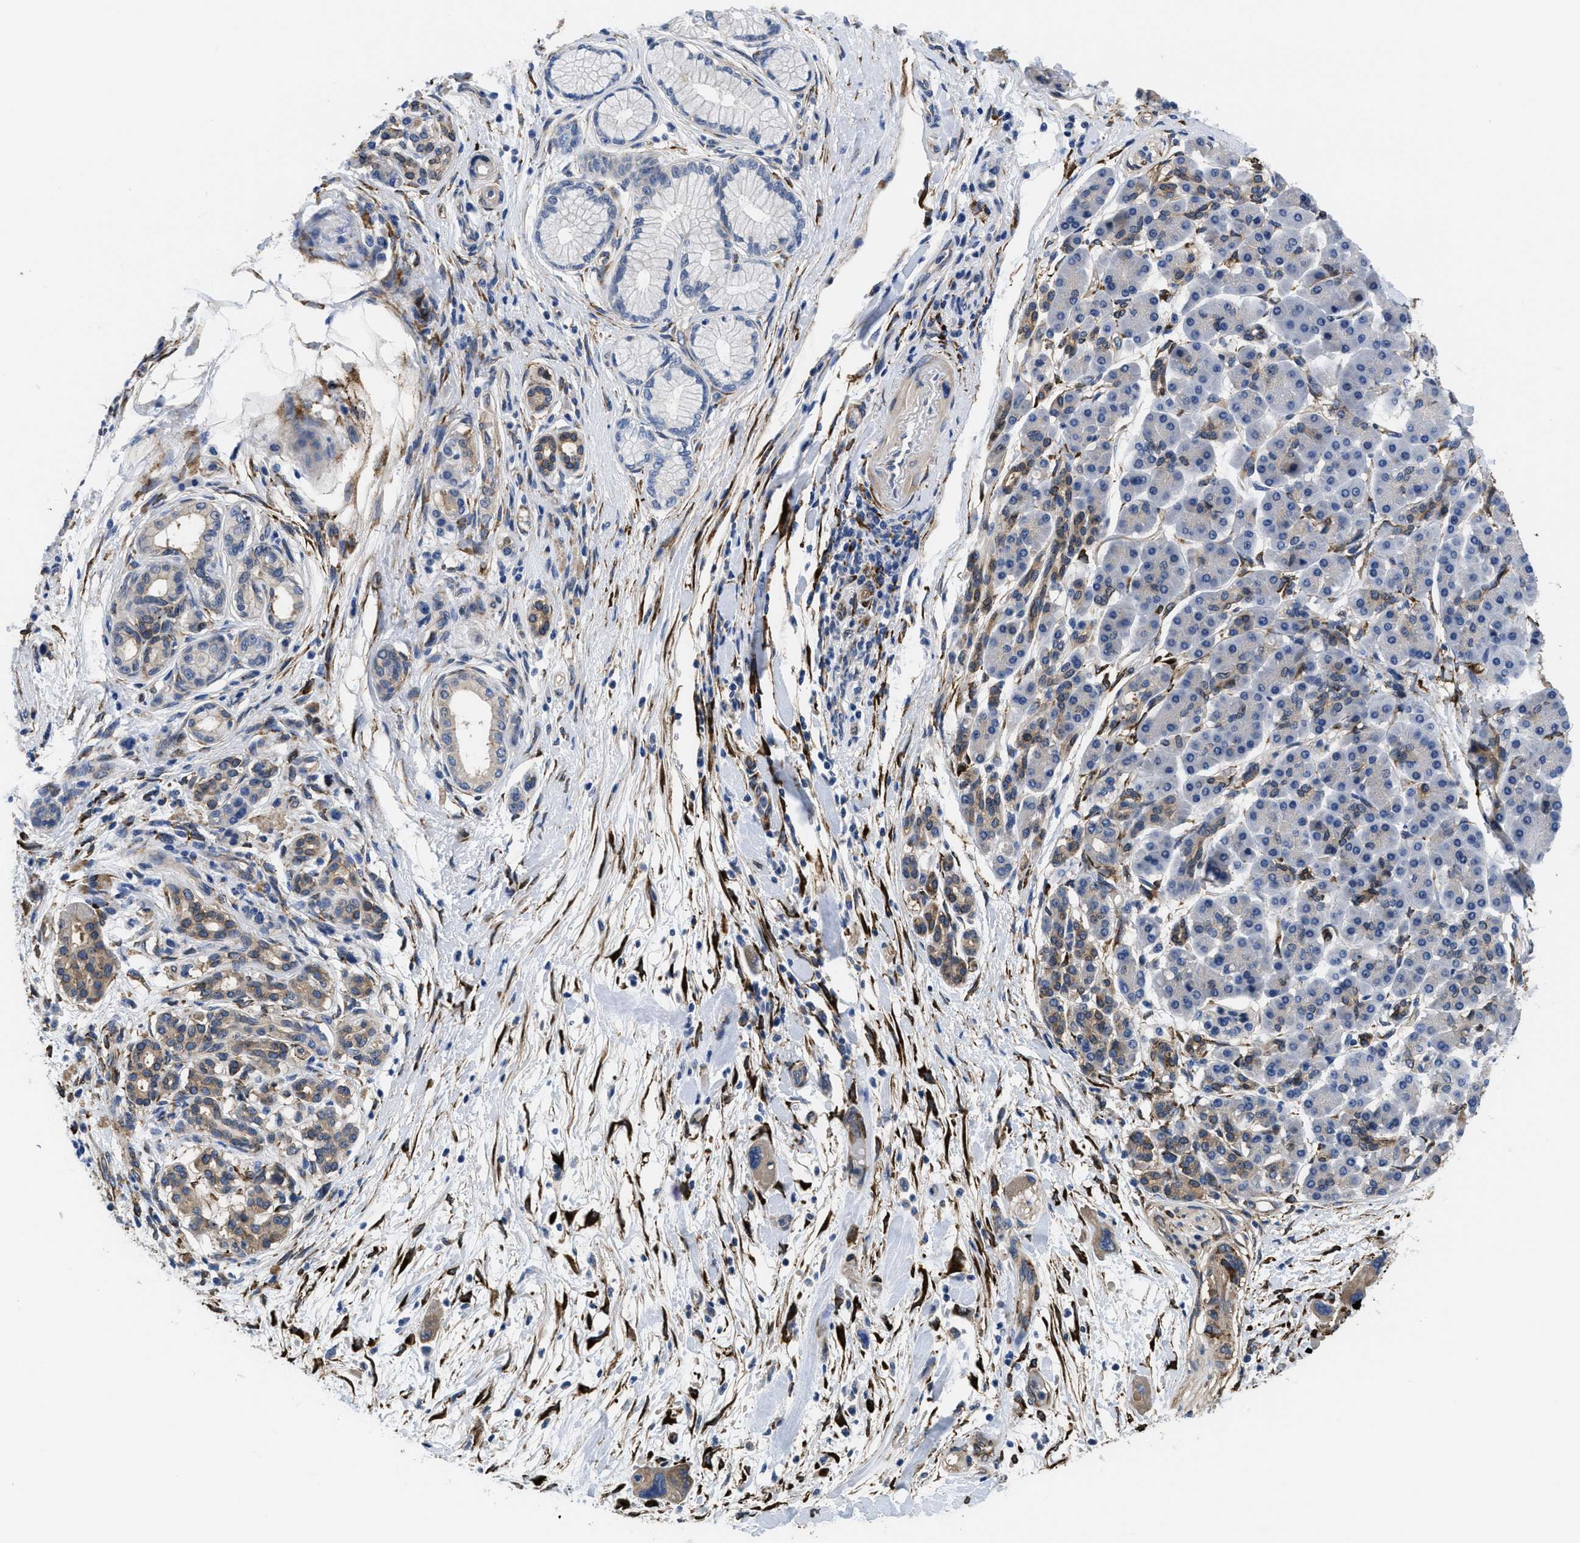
{"staining": {"intensity": "weak", "quantity": ">75%", "location": "cytoplasmic/membranous"}, "tissue": "pancreatic cancer", "cell_type": "Tumor cells", "image_type": "cancer", "snomed": [{"axis": "morphology", "description": "Normal tissue, NOS"}, {"axis": "morphology", "description": "Adenocarcinoma, NOS"}, {"axis": "topography", "description": "Pancreas"}], "caption": "A low amount of weak cytoplasmic/membranous expression is appreciated in approximately >75% of tumor cells in pancreatic cancer tissue.", "gene": "SQLE", "patient": {"sex": "female", "age": 71}}